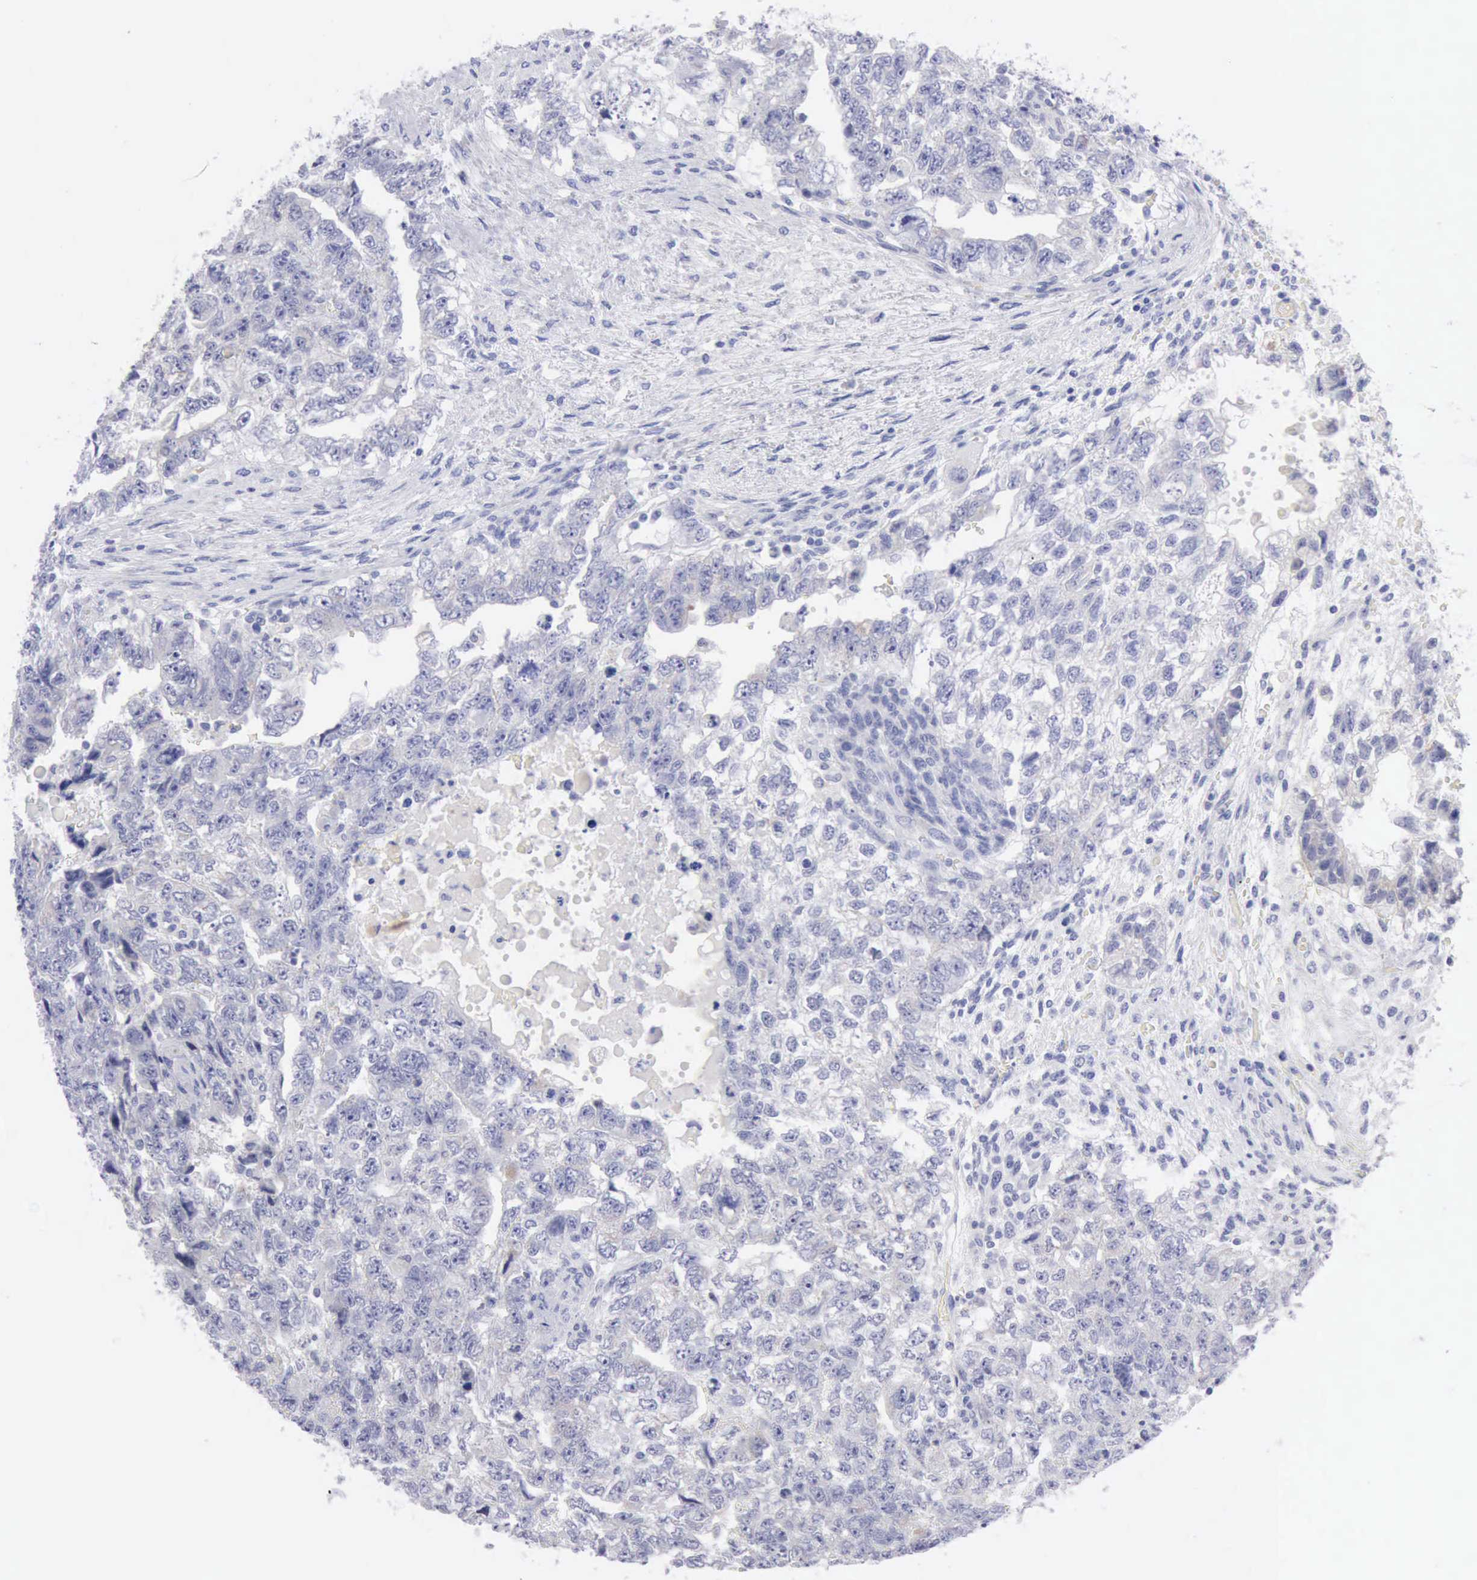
{"staining": {"intensity": "negative", "quantity": "none", "location": "none"}, "tissue": "testis cancer", "cell_type": "Tumor cells", "image_type": "cancer", "snomed": [{"axis": "morphology", "description": "Carcinoma, Embryonal, NOS"}, {"axis": "topography", "description": "Testis"}], "caption": "Immunohistochemistry (IHC) photomicrograph of testis cancer stained for a protein (brown), which shows no positivity in tumor cells.", "gene": "ANGEL1", "patient": {"sex": "male", "age": 36}}